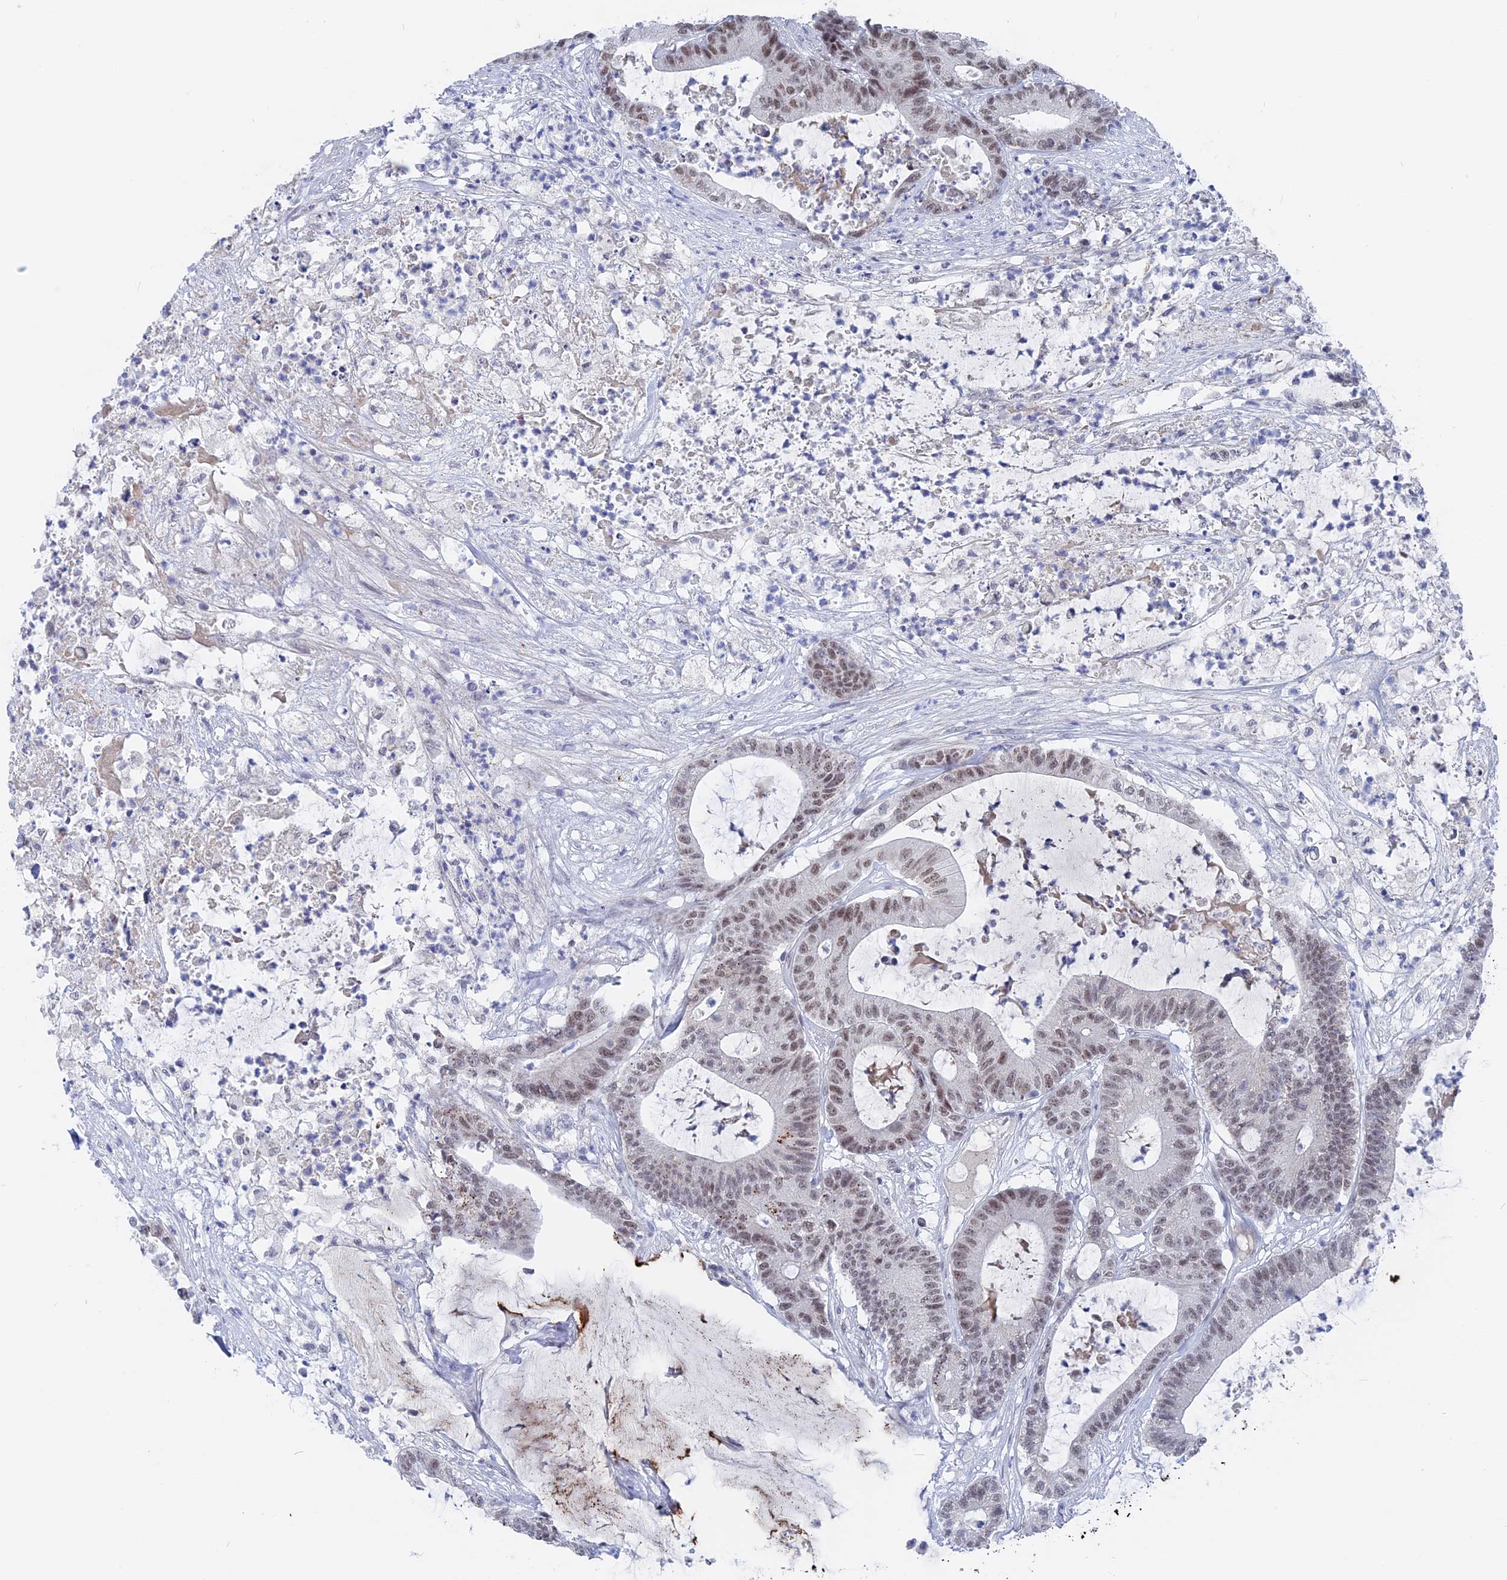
{"staining": {"intensity": "moderate", "quantity": ">75%", "location": "nuclear"}, "tissue": "colorectal cancer", "cell_type": "Tumor cells", "image_type": "cancer", "snomed": [{"axis": "morphology", "description": "Adenocarcinoma, NOS"}, {"axis": "topography", "description": "Colon"}], "caption": "Immunohistochemical staining of human colorectal adenocarcinoma demonstrates moderate nuclear protein positivity in about >75% of tumor cells.", "gene": "BRD2", "patient": {"sex": "female", "age": 84}}